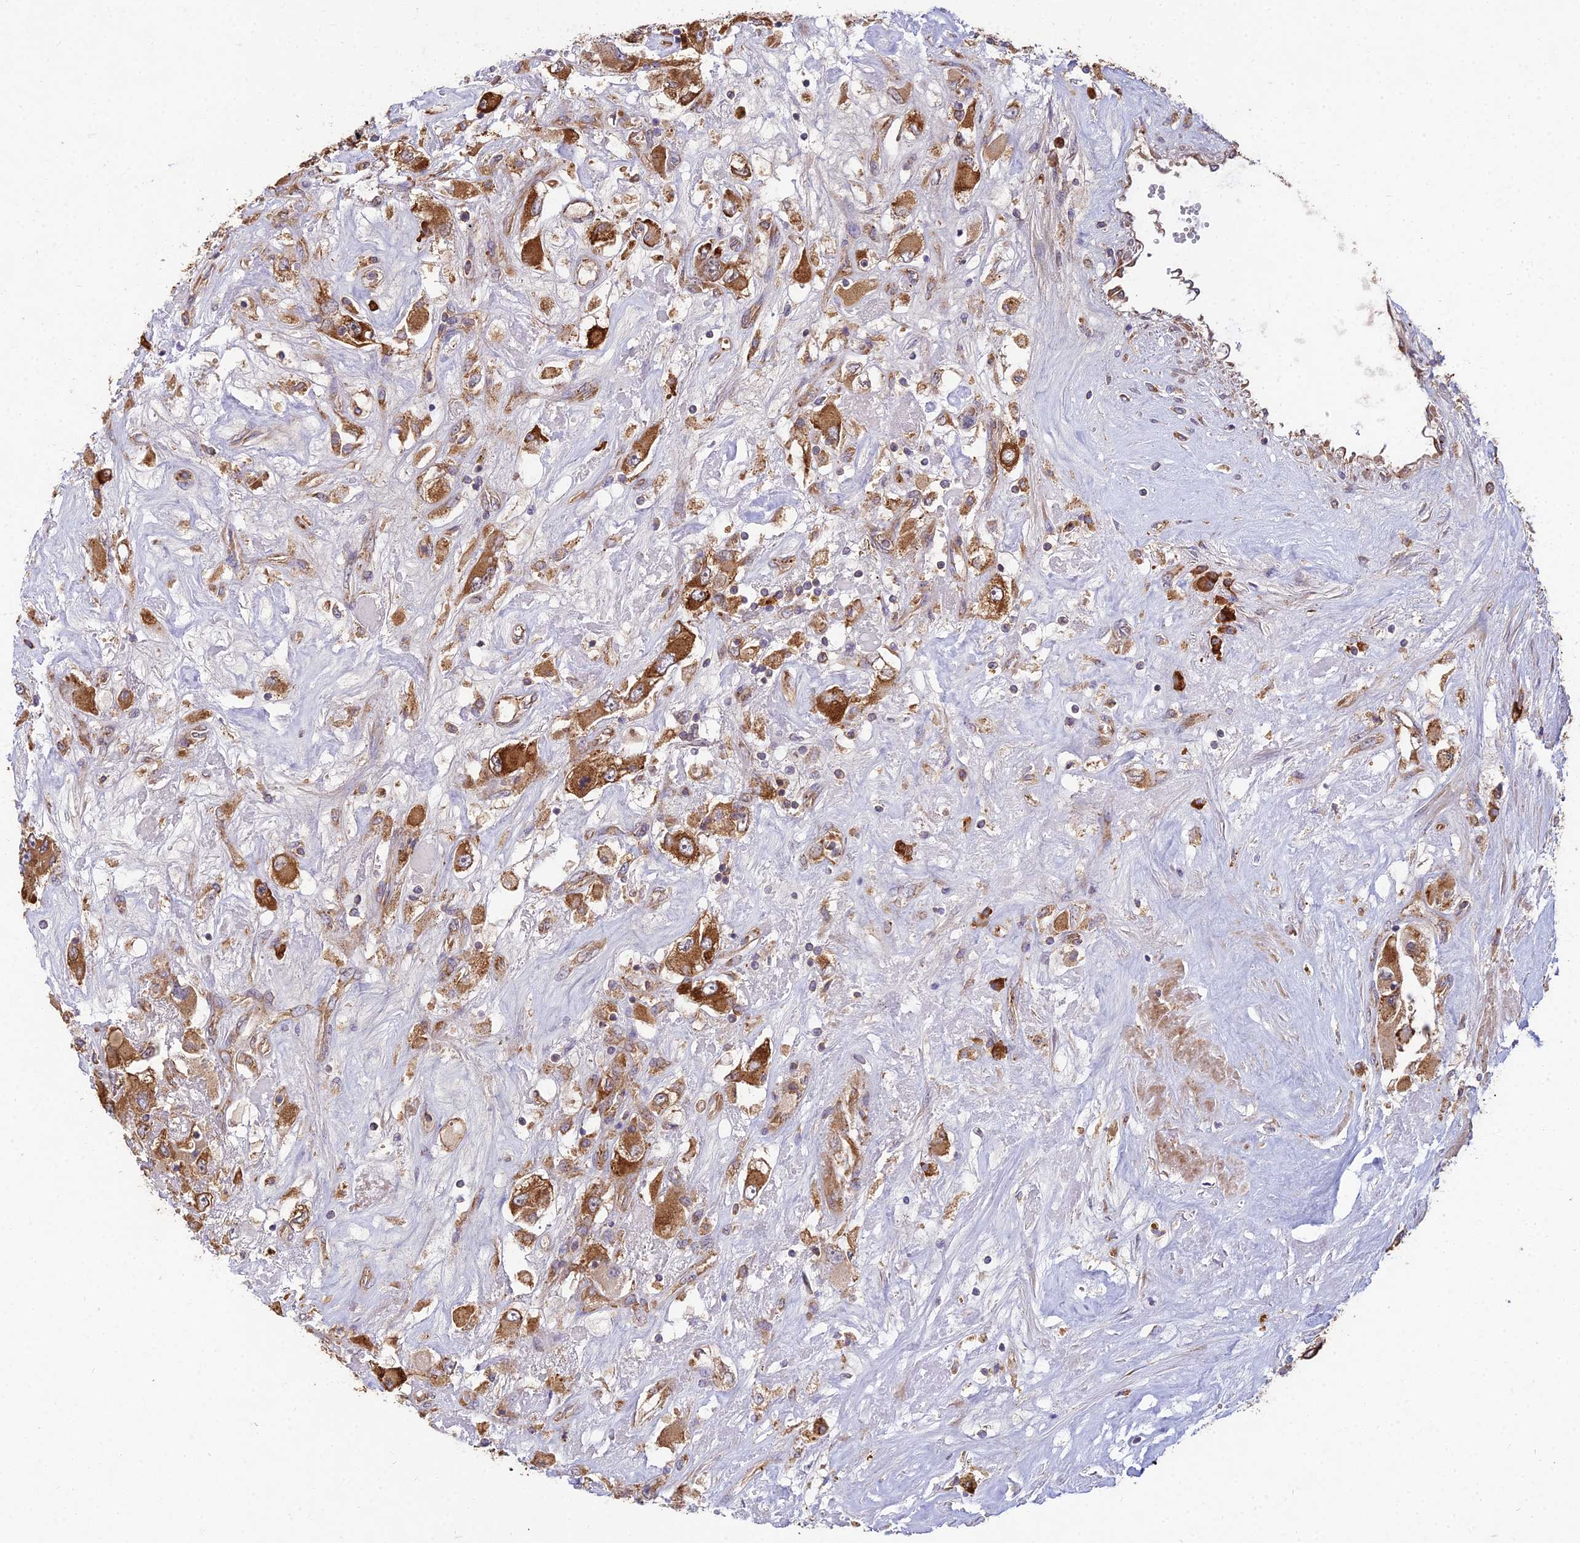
{"staining": {"intensity": "strong", "quantity": ">75%", "location": "cytoplasmic/membranous"}, "tissue": "renal cancer", "cell_type": "Tumor cells", "image_type": "cancer", "snomed": [{"axis": "morphology", "description": "Adenocarcinoma, NOS"}, {"axis": "topography", "description": "Kidney"}], "caption": "This micrograph reveals immunohistochemistry staining of renal cancer, with high strong cytoplasmic/membranous positivity in approximately >75% of tumor cells.", "gene": "NXNL2", "patient": {"sex": "female", "age": 52}}